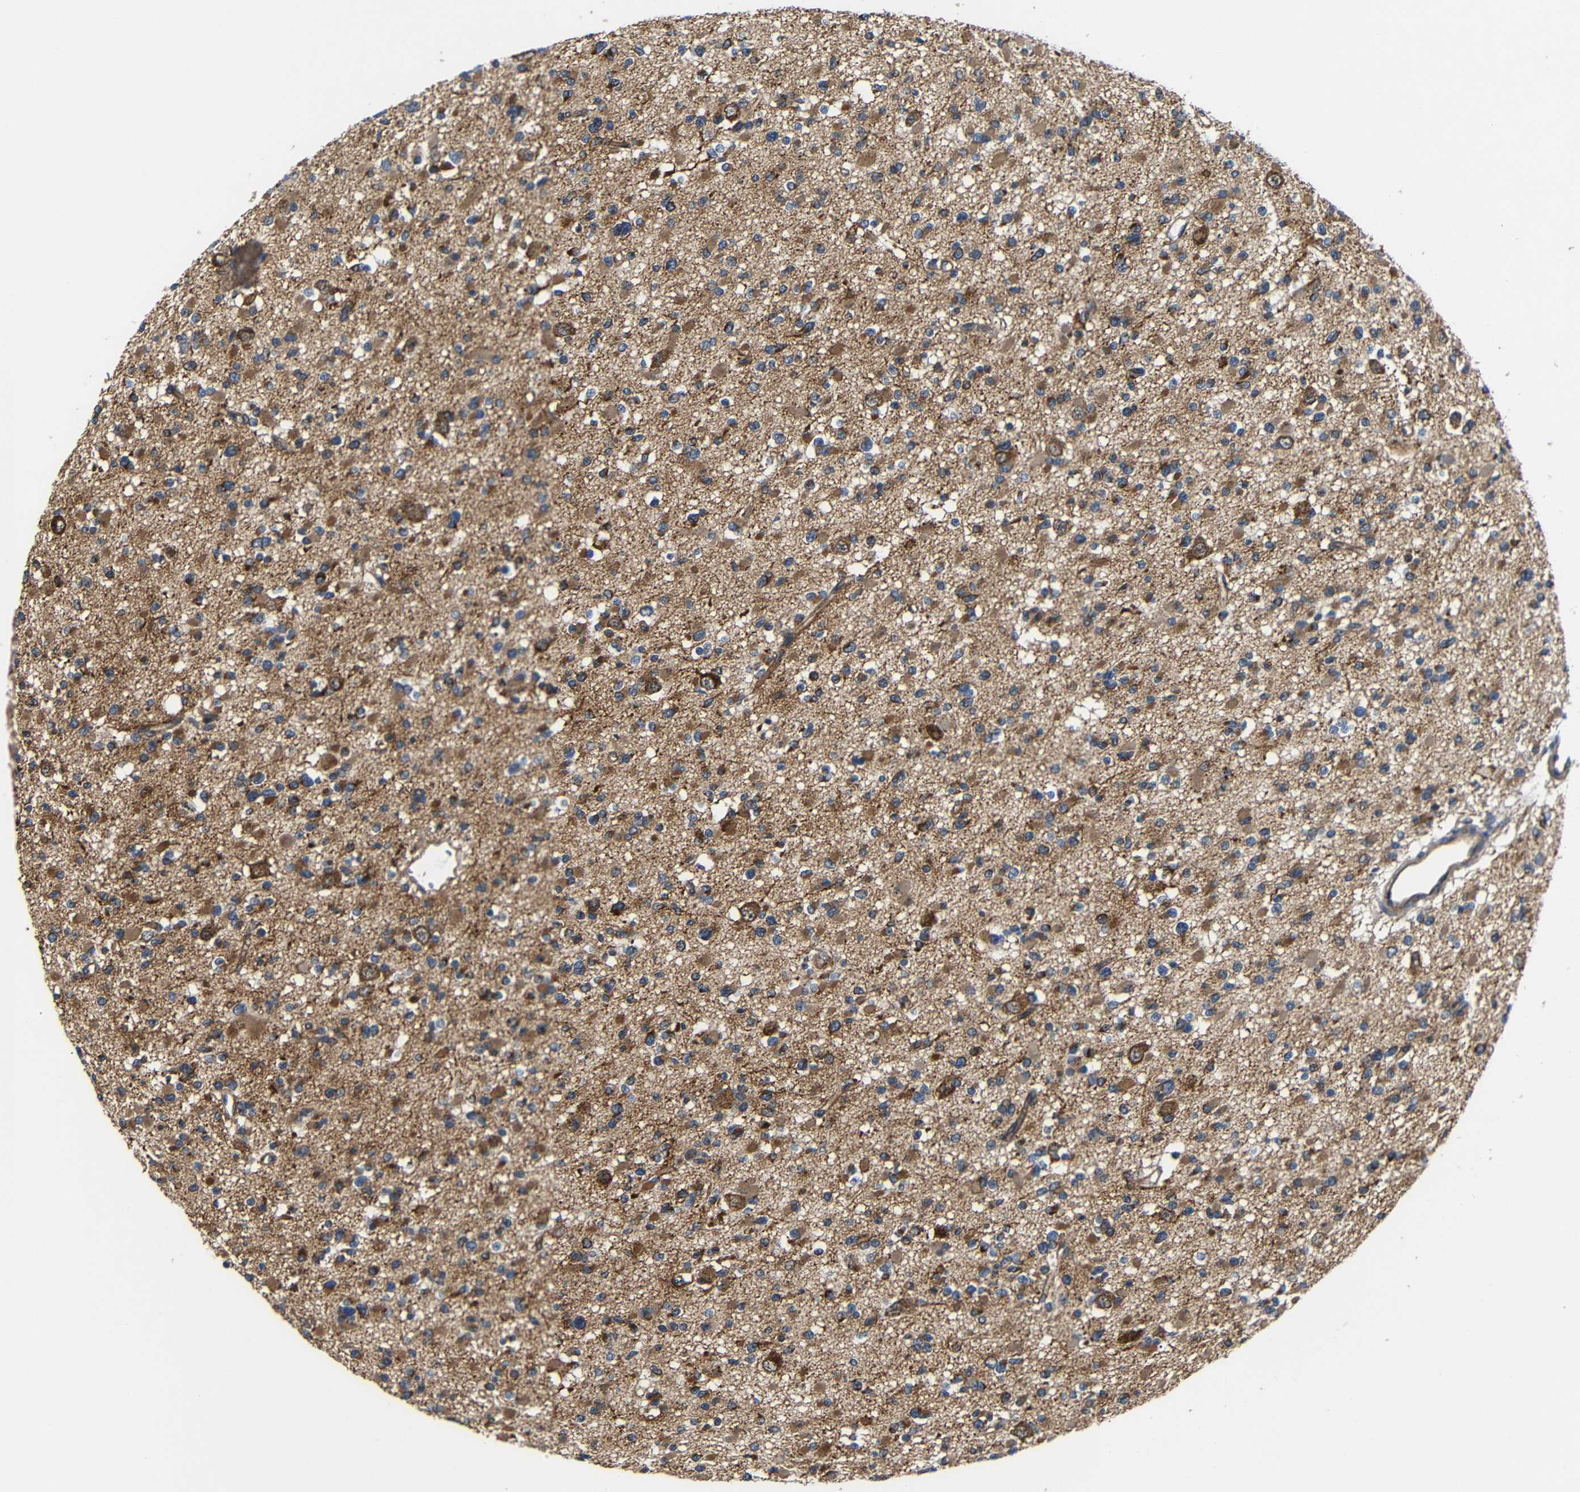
{"staining": {"intensity": "moderate", "quantity": ">75%", "location": "cytoplasmic/membranous"}, "tissue": "glioma", "cell_type": "Tumor cells", "image_type": "cancer", "snomed": [{"axis": "morphology", "description": "Glioma, malignant, Low grade"}, {"axis": "topography", "description": "Brain"}], "caption": "Protein staining demonstrates moderate cytoplasmic/membranous positivity in approximately >75% of tumor cells in glioma. (Stains: DAB in brown, nuclei in blue, Microscopy: brightfield microscopy at high magnification).", "gene": "KANK4", "patient": {"sex": "female", "age": 22}}